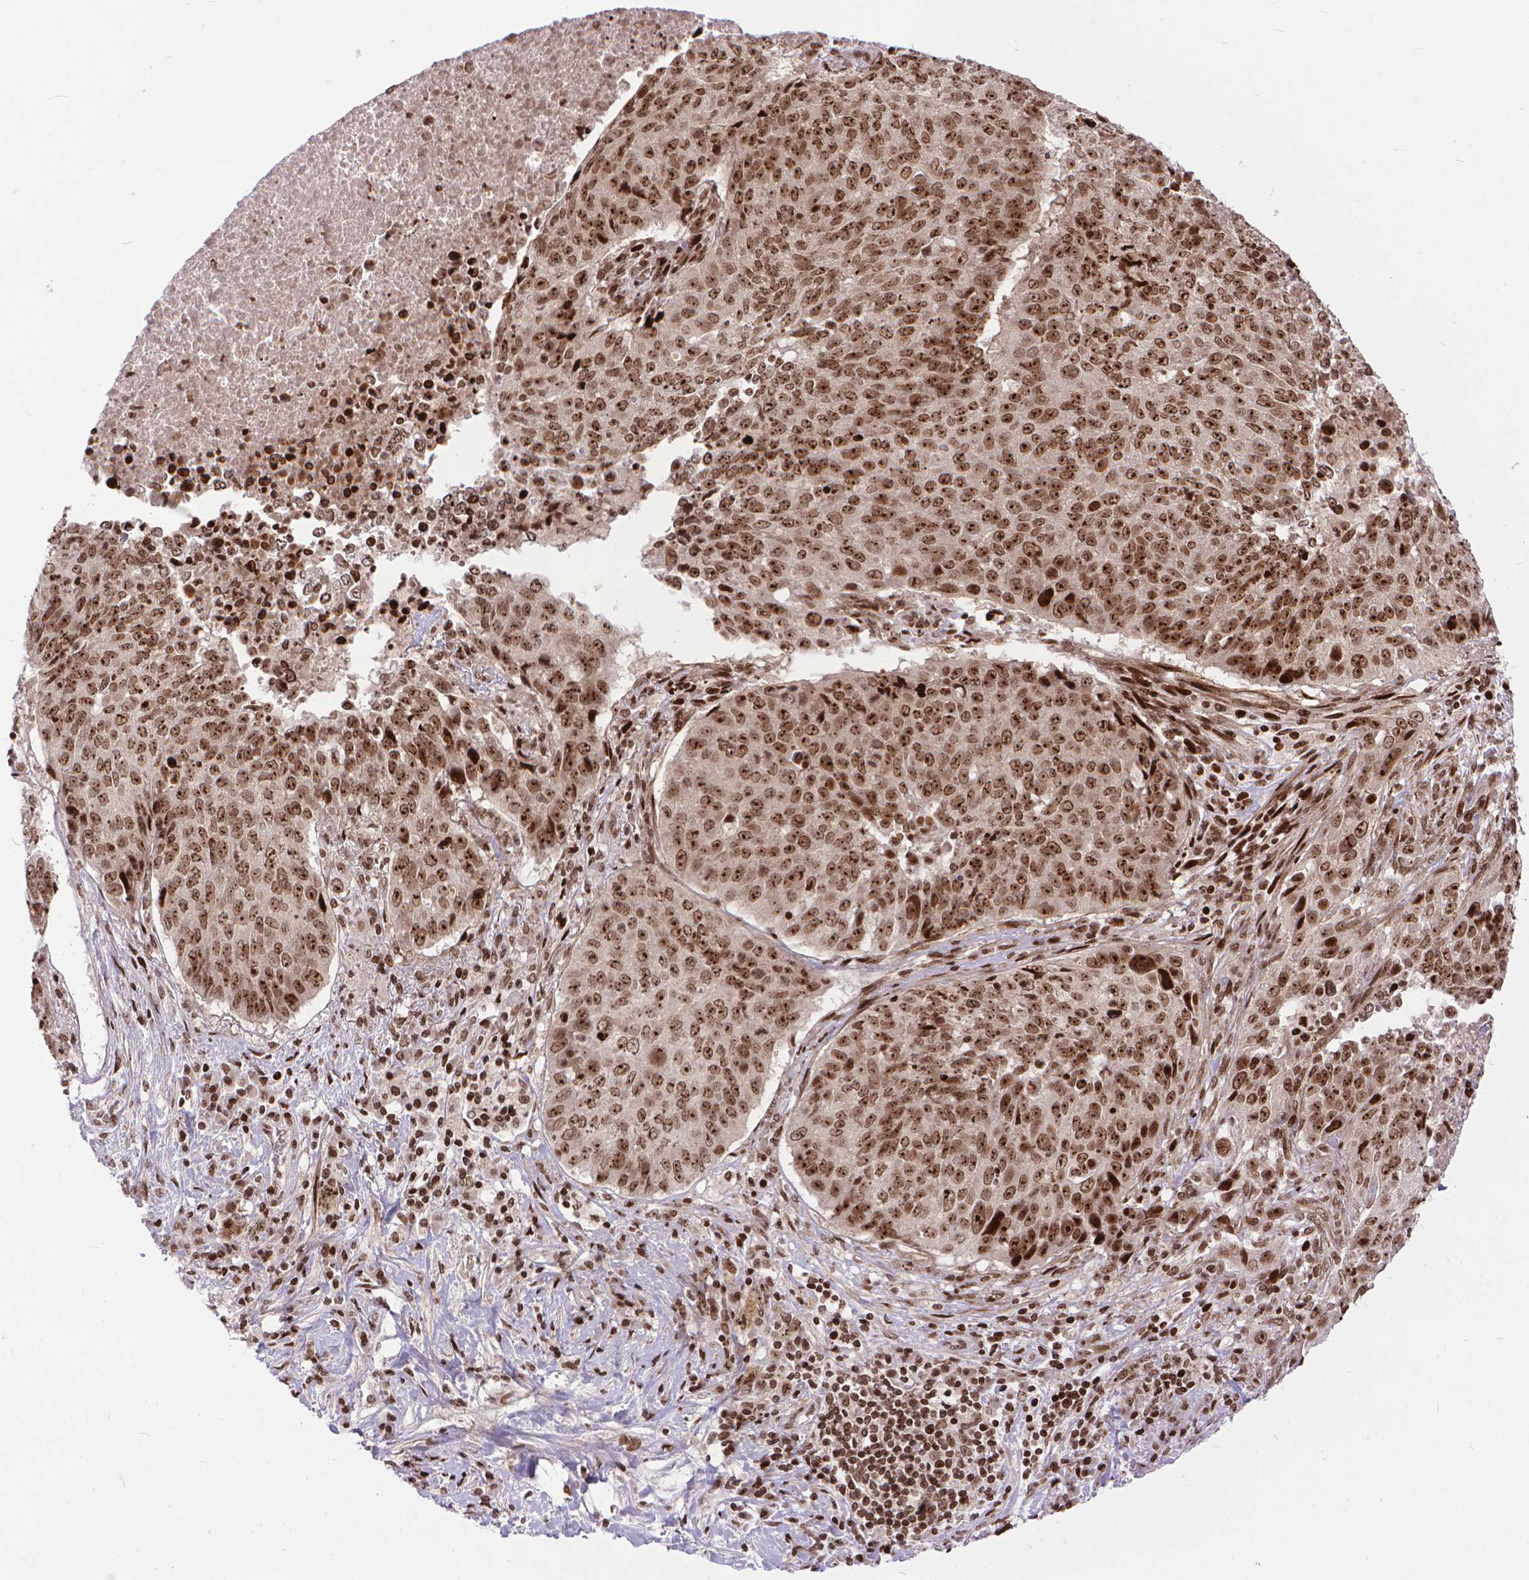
{"staining": {"intensity": "moderate", "quantity": ">75%", "location": "nuclear"}, "tissue": "lung cancer", "cell_type": "Tumor cells", "image_type": "cancer", "snomed": [{"axis": "morphology", "description": "Normal tissue, NOS"}, {"axis": "morphology", "description": "Squamous cell carcinoma, NOS"}, {"axis": "topography", "description": "Bronchus"}, {"axis": "topography", "description": "Lung"}], "caption": "Protein staining demonstrates moderate nuclear expression in approximately >75% of tumor cells in lung cancer.", "gene": "AMER1", "patient": {"sex": "male", "age": 64}}